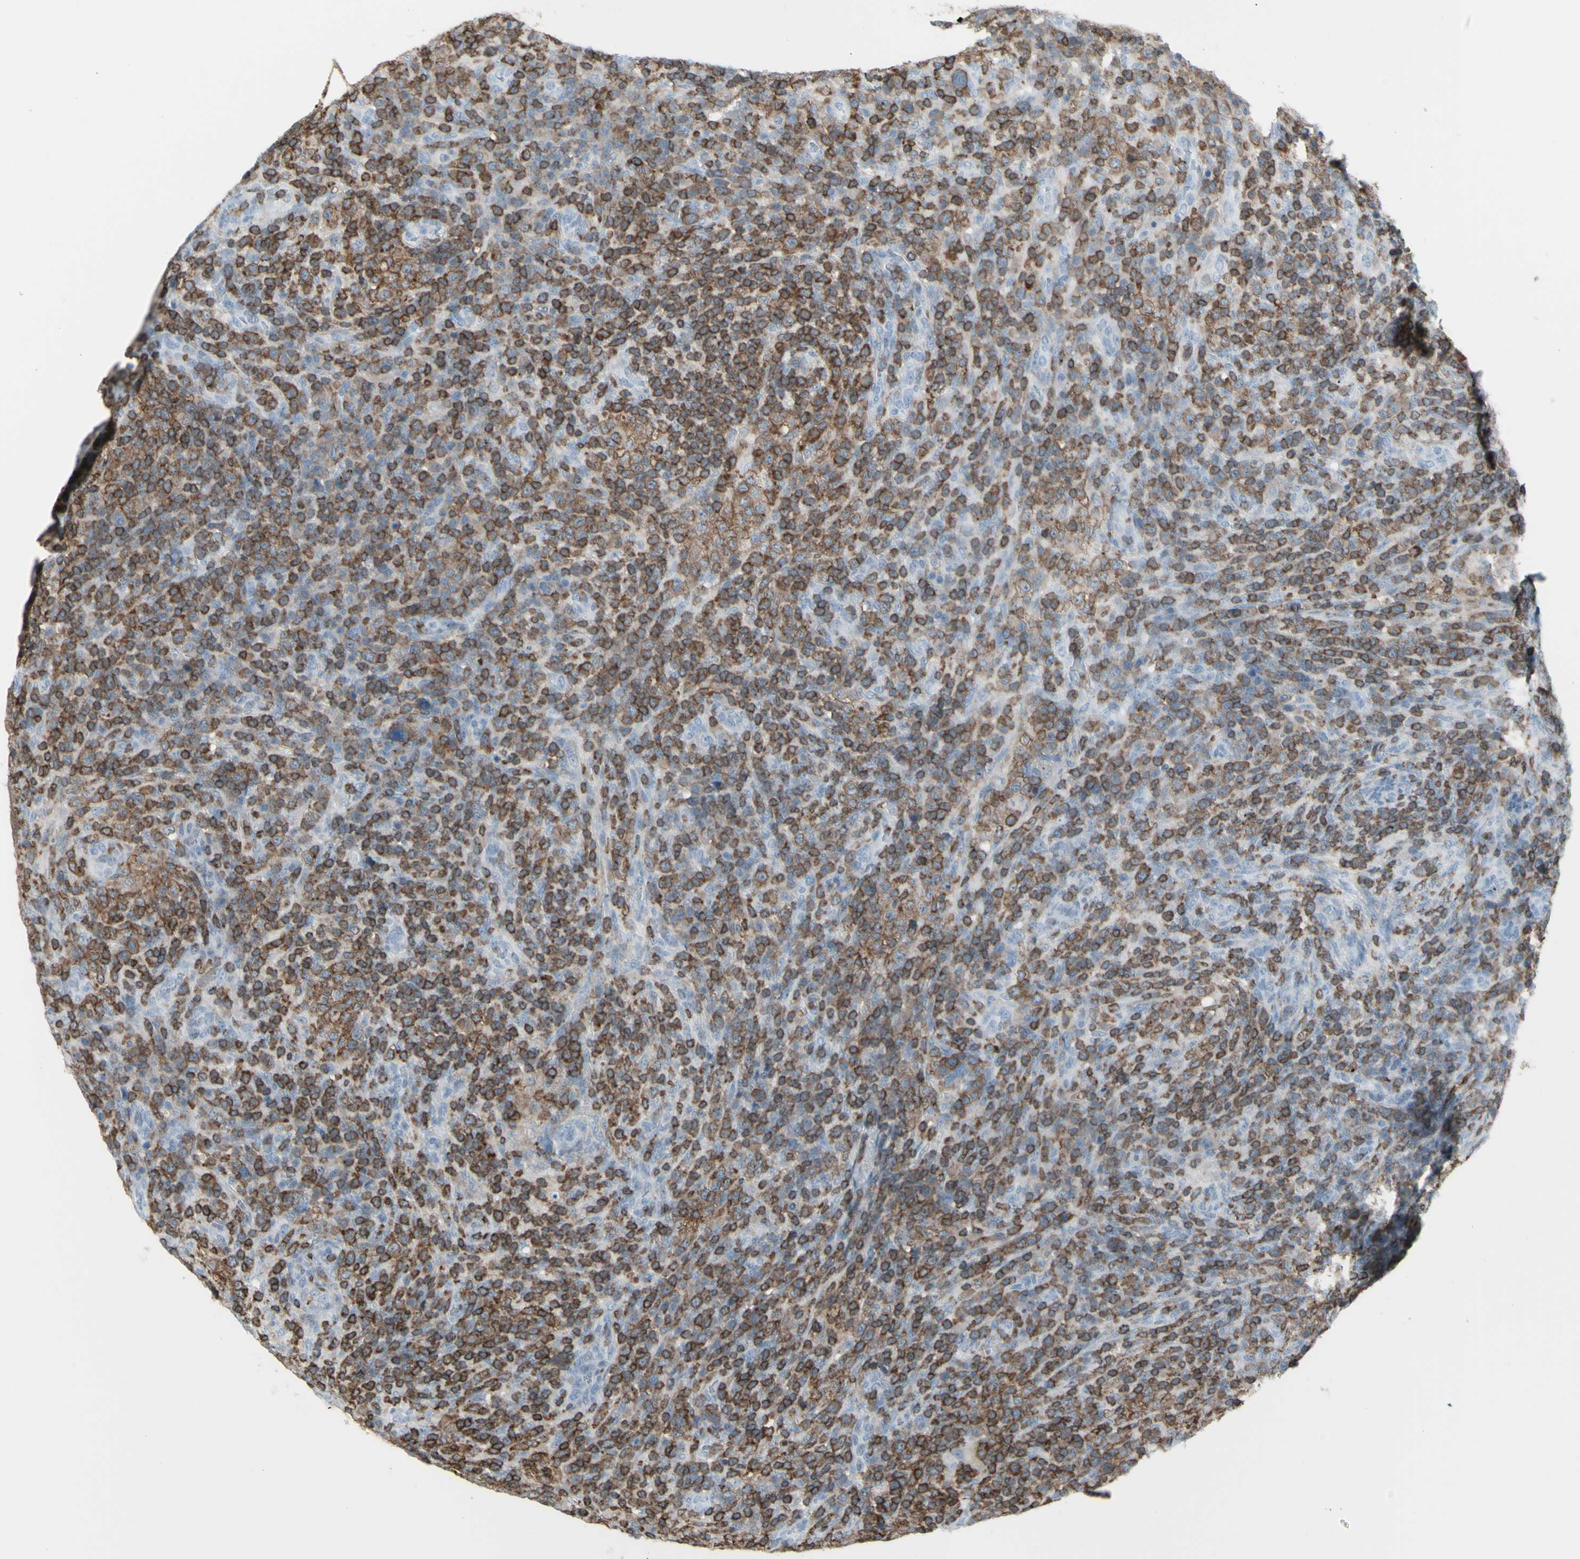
{"staining": {"intensity": "strong", "quantity": "25%-75%", "location": "cytoplasmic/membranous"}, "tissue": "lymphoma", "cell_type": "Tumor cells", "image_type": "cancer", "snomed": [{"axis": "morphology", "description": "Malignant lymphoma, non-Hodgkin's type, High grade"}, {"axis": "topography", "description": "Lymph node"}], "caption": "Human lymphoma stained for a protein (brown) demonstrates strong cytoplasmic/membranous positive staining in approximately 25%-75% of tumor cells.", "gene": "NRG1", "patient": {"sex": "female", "age": 76}}